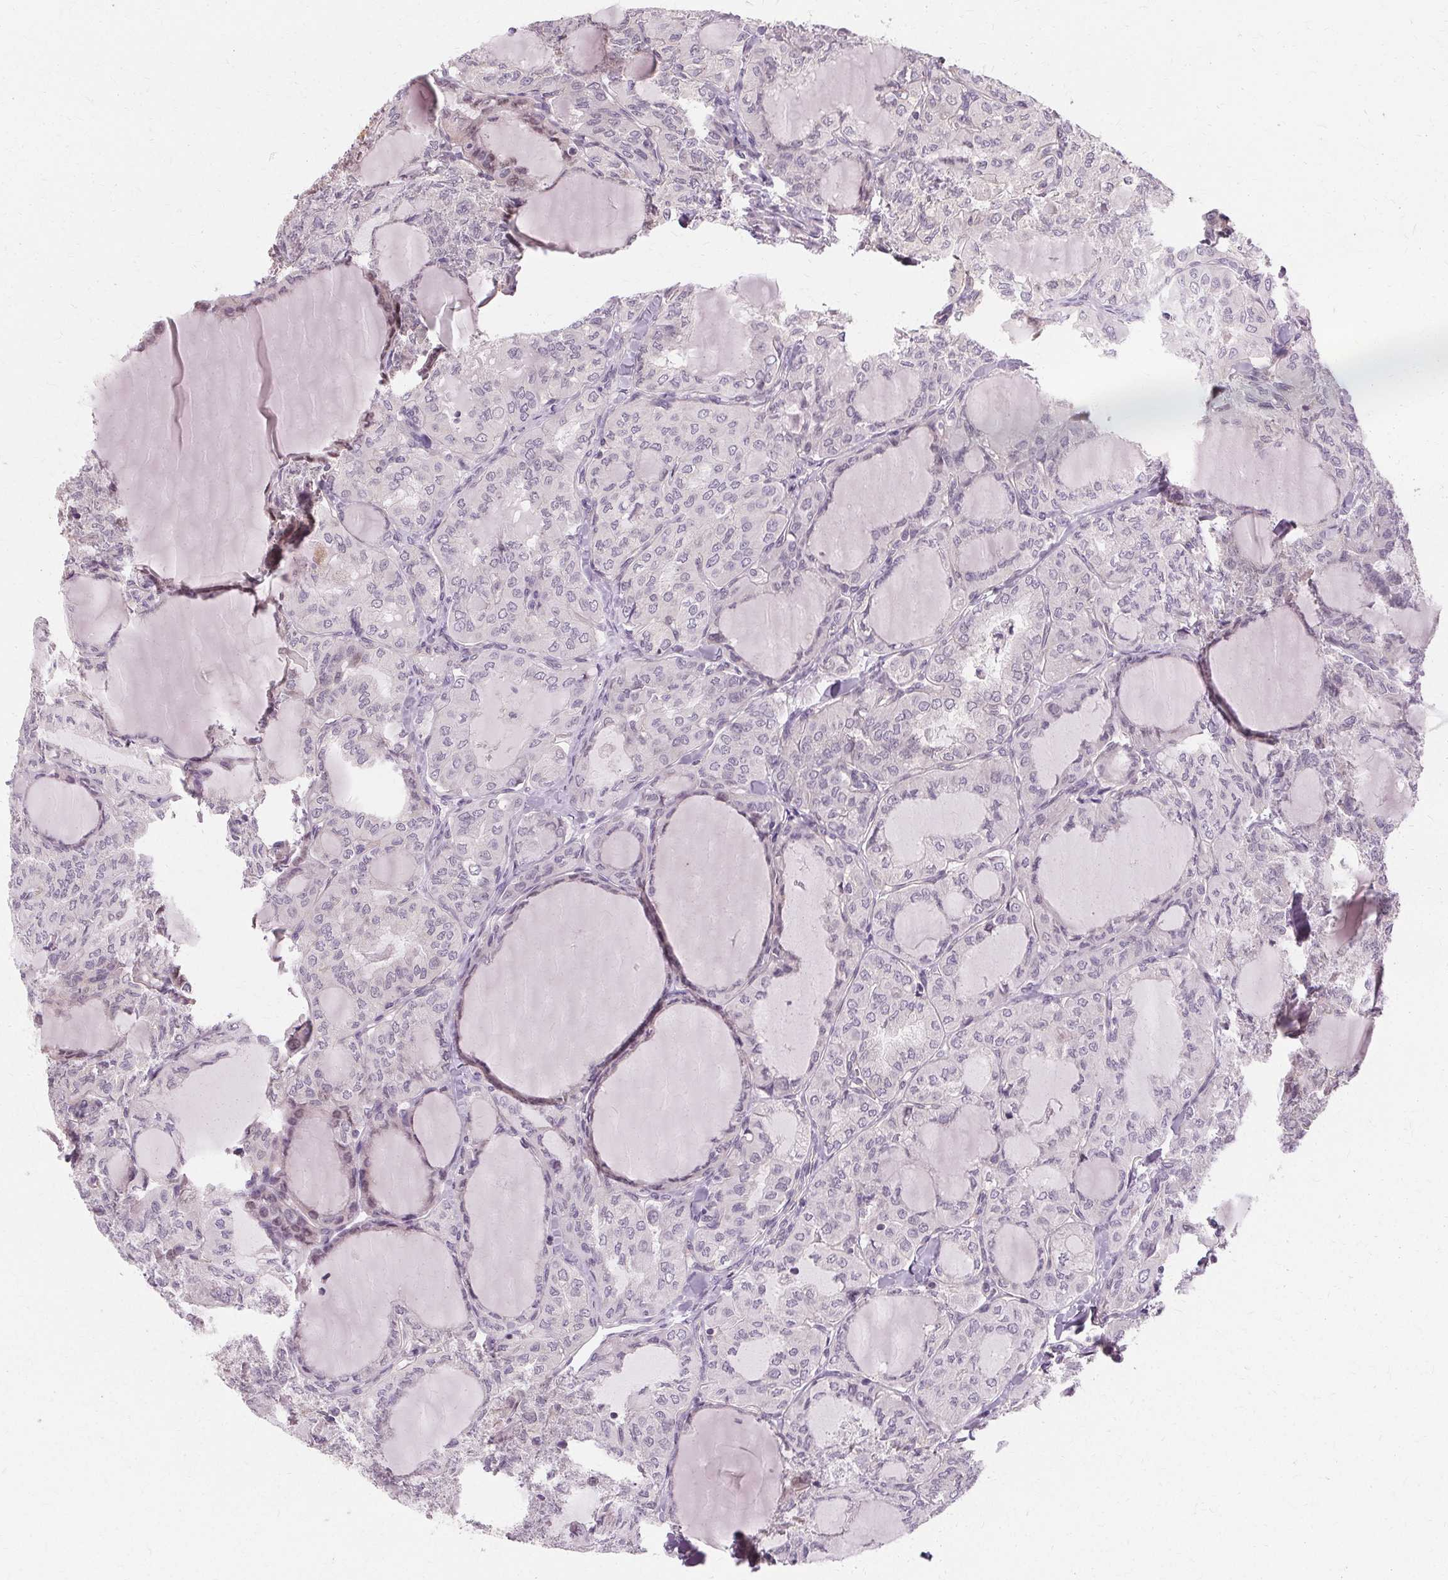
{"staining": {"intensity": "negative", "quantity": "none", "location": "none"}, "tissue": "thyroid cancer", "cell_type": "Tumor cells", "image_type": "cancer", "snomed": [{"axis": "morphology", "description": "Papillary adenocarcinoma, NOS"}, {"axis": "topography", "description": "Thyroid gland"}], "caption": "This is a micrograph of immunohistochemistry staining of thyroid cancer, which shows no staining in tumor cells.", "gene": "USP8", "patient": {"sex": "male", "age": 20}}